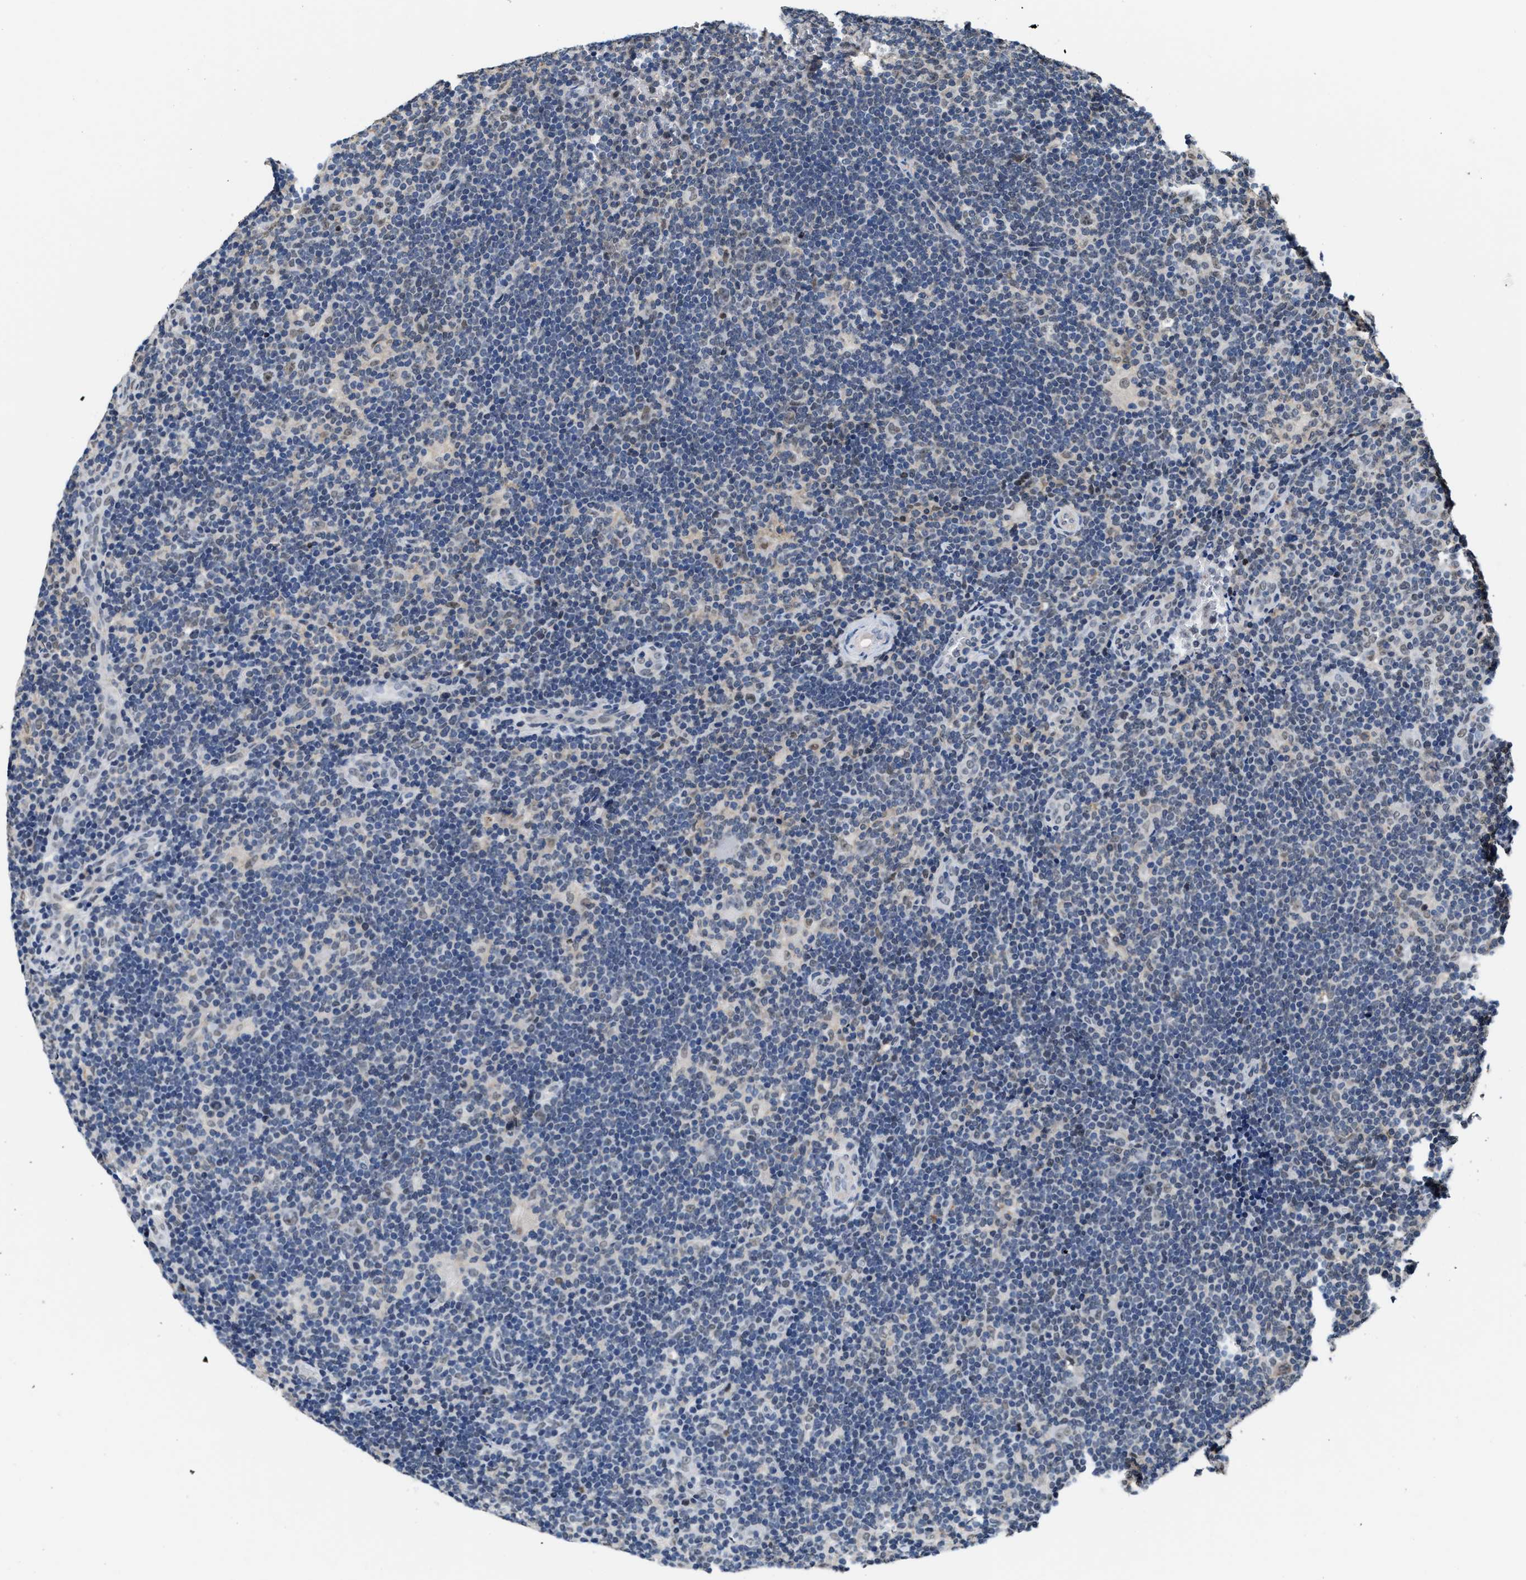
{"staining": {"intensity": "weak", "quantity": ">75%", "location": "nuclear"}, "tissue": "lymphoma", "cell_type": "Tumor cells", "image_type": "cancer", "snomed": [{"axis": "morphology", "description": "Hodgkin's disease, NOS"}, {"axis": "topography", "description": "Lymph node"}], "caption": "Weak nuclear protein staining is present in about >75% of tumor cells in Hodgkin's disease.", "gene": "SUPT16H", "patient": {"sex": "female", "age": 57}}